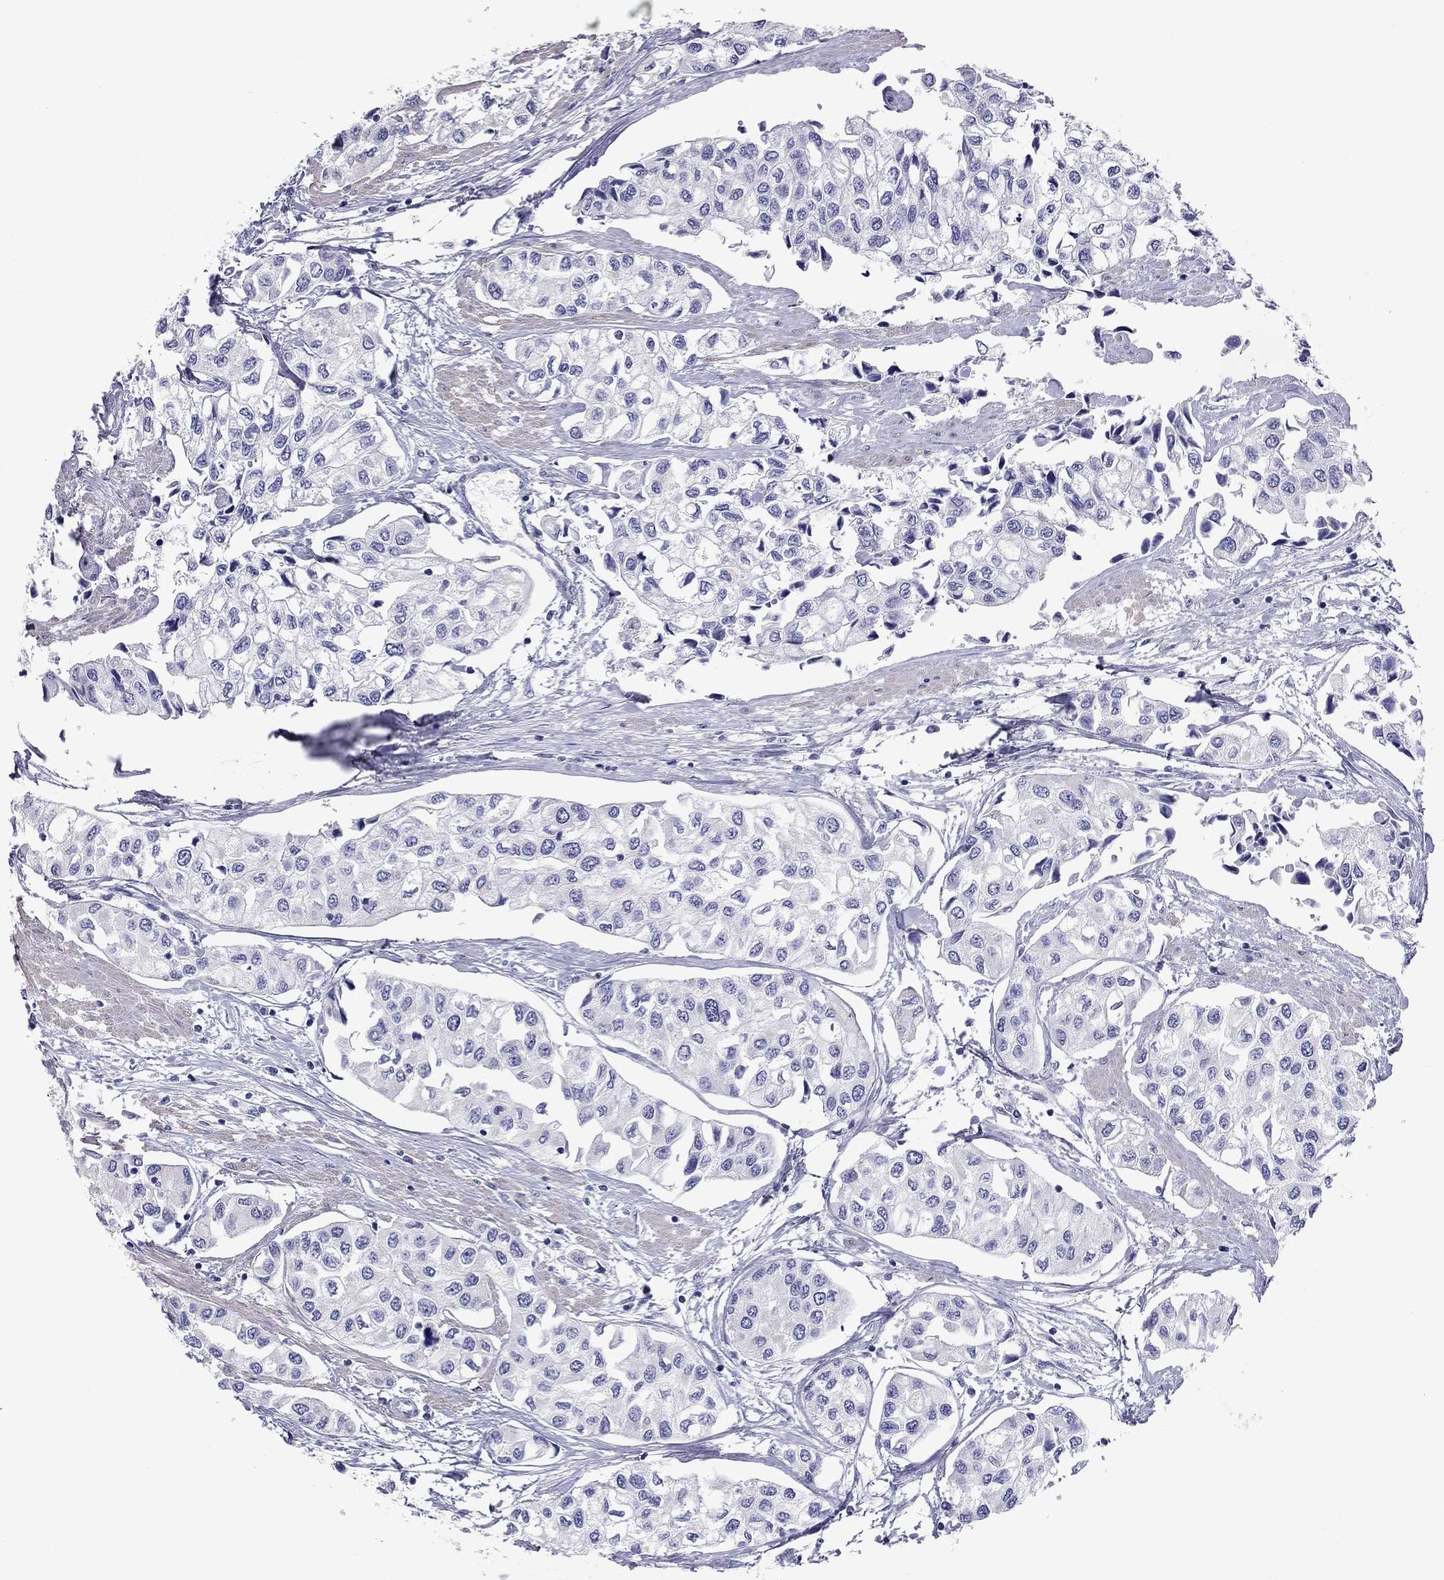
{"staining": {"intensity": "negative", "quantity": "none", "location": "none"}, "tissue": "urothelial cancer", "cell_type": "Tumor cells", "image_type": "cancer", "snomed": [{"axis": "morphology", "description": "Urothelial carcinoma, High grade"}, {"axis": "topography", "description": "Urinary bladder"}], "caption": "The micrograph reveals no significant expression in tumor cells of urothelial cancer.", "gene": "KIAA2012", "patient": {"sex": "male", "age": 73}}